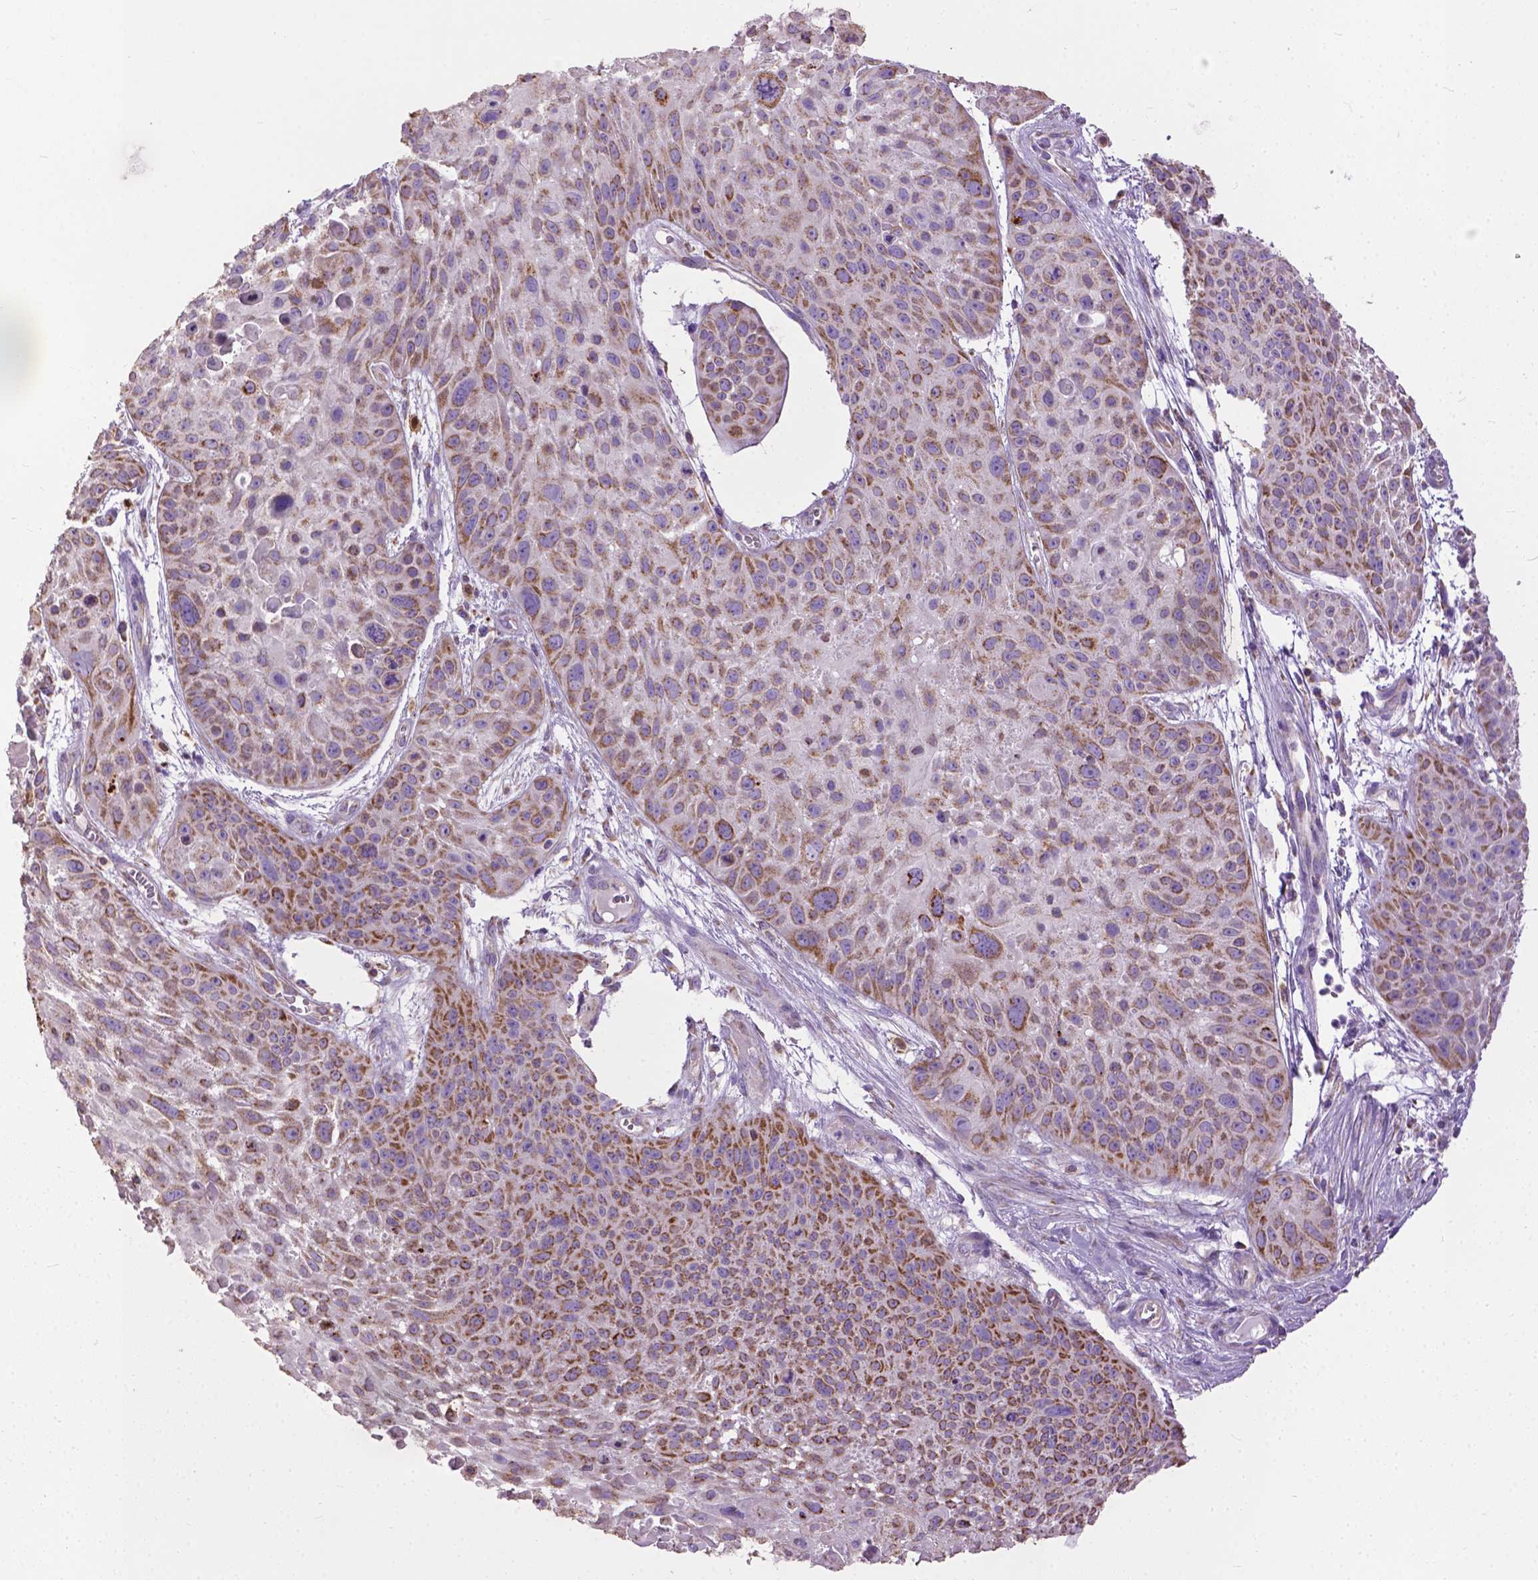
{"staining": {"intensity": "moderate", "quantity": ">75%", "location": "cytoplasmic/membranous"}, "tissue": "skin cancer", "cell_type": "Tumor cells", "image_type": "cancer", "snomed": [{"axis": "morphology", "description": "Squamous cell carcinoma, NOS"}, {"axis": "topography", "description": "Skin"}, {"axis": "topography", "description": "Anal"}], "caption": "IHC histopathology image of human squamous cell carcinoma (skin) stained for a protein (brown), which exhibits medium levels of moderate cytoplasmic/membranous staining in approximately >75% of tumor cells.", "gene": "VDAC1", "patient": {"sex": "female", "age": 75}}